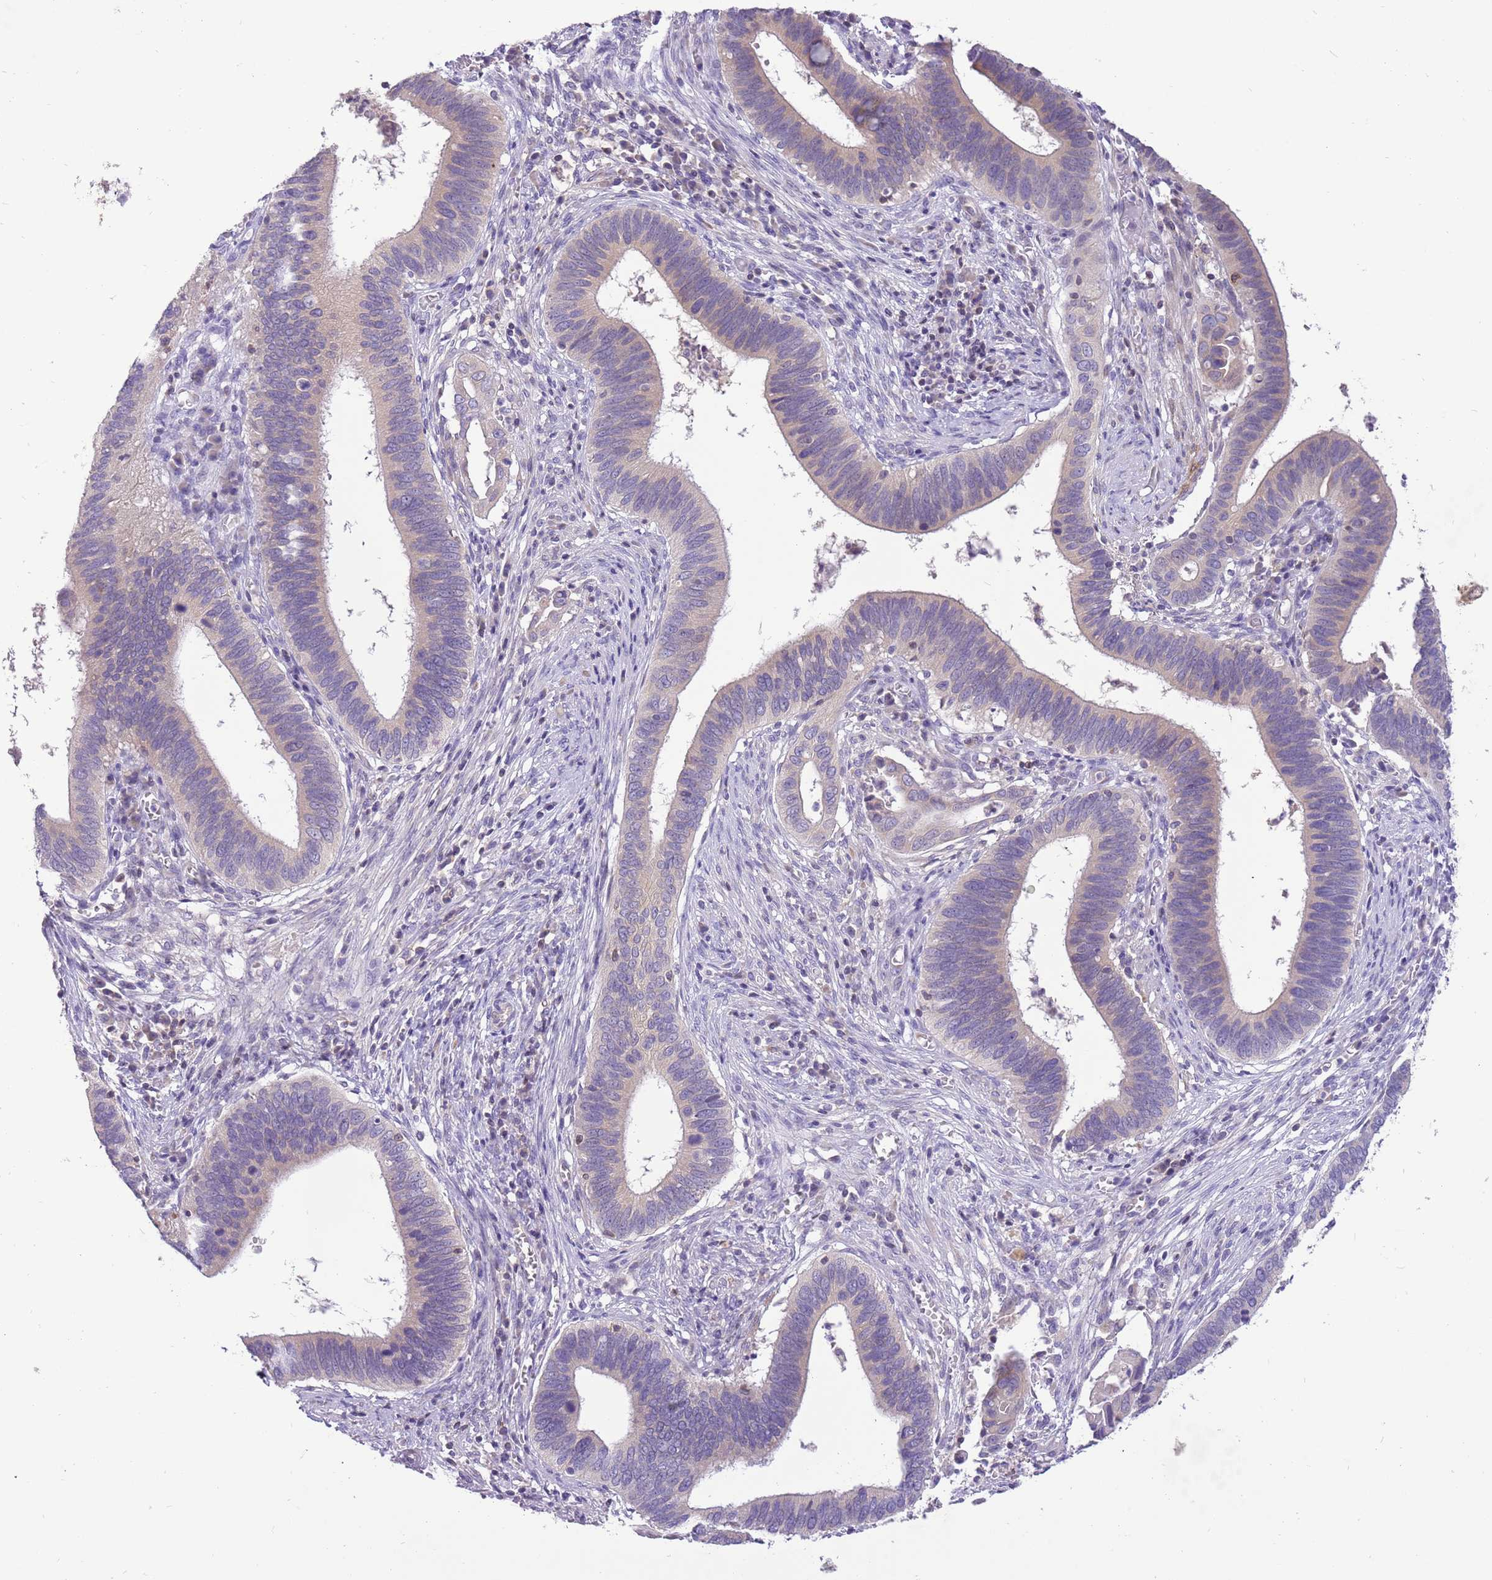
{"staining": {"intensity": "weak", "quantity": "<25%", "location": "cytoplasmic/membranous"}, "tissue": "cervical cancer", "cell_type": "Tumor cells", "image_type": "cancer", "snomed": [{"axis": "morphology", "description": "Adenocarcinoma, NOS"}, {"axis": "topography", "description": "Cervix"}], "caption": "Adenocarcinoma (cervical) stained for a protein using immunohistochemistry reveals no staining tumor cells.", "gene": "GLCE", "patient": {"sex": "female", "age": 42}}